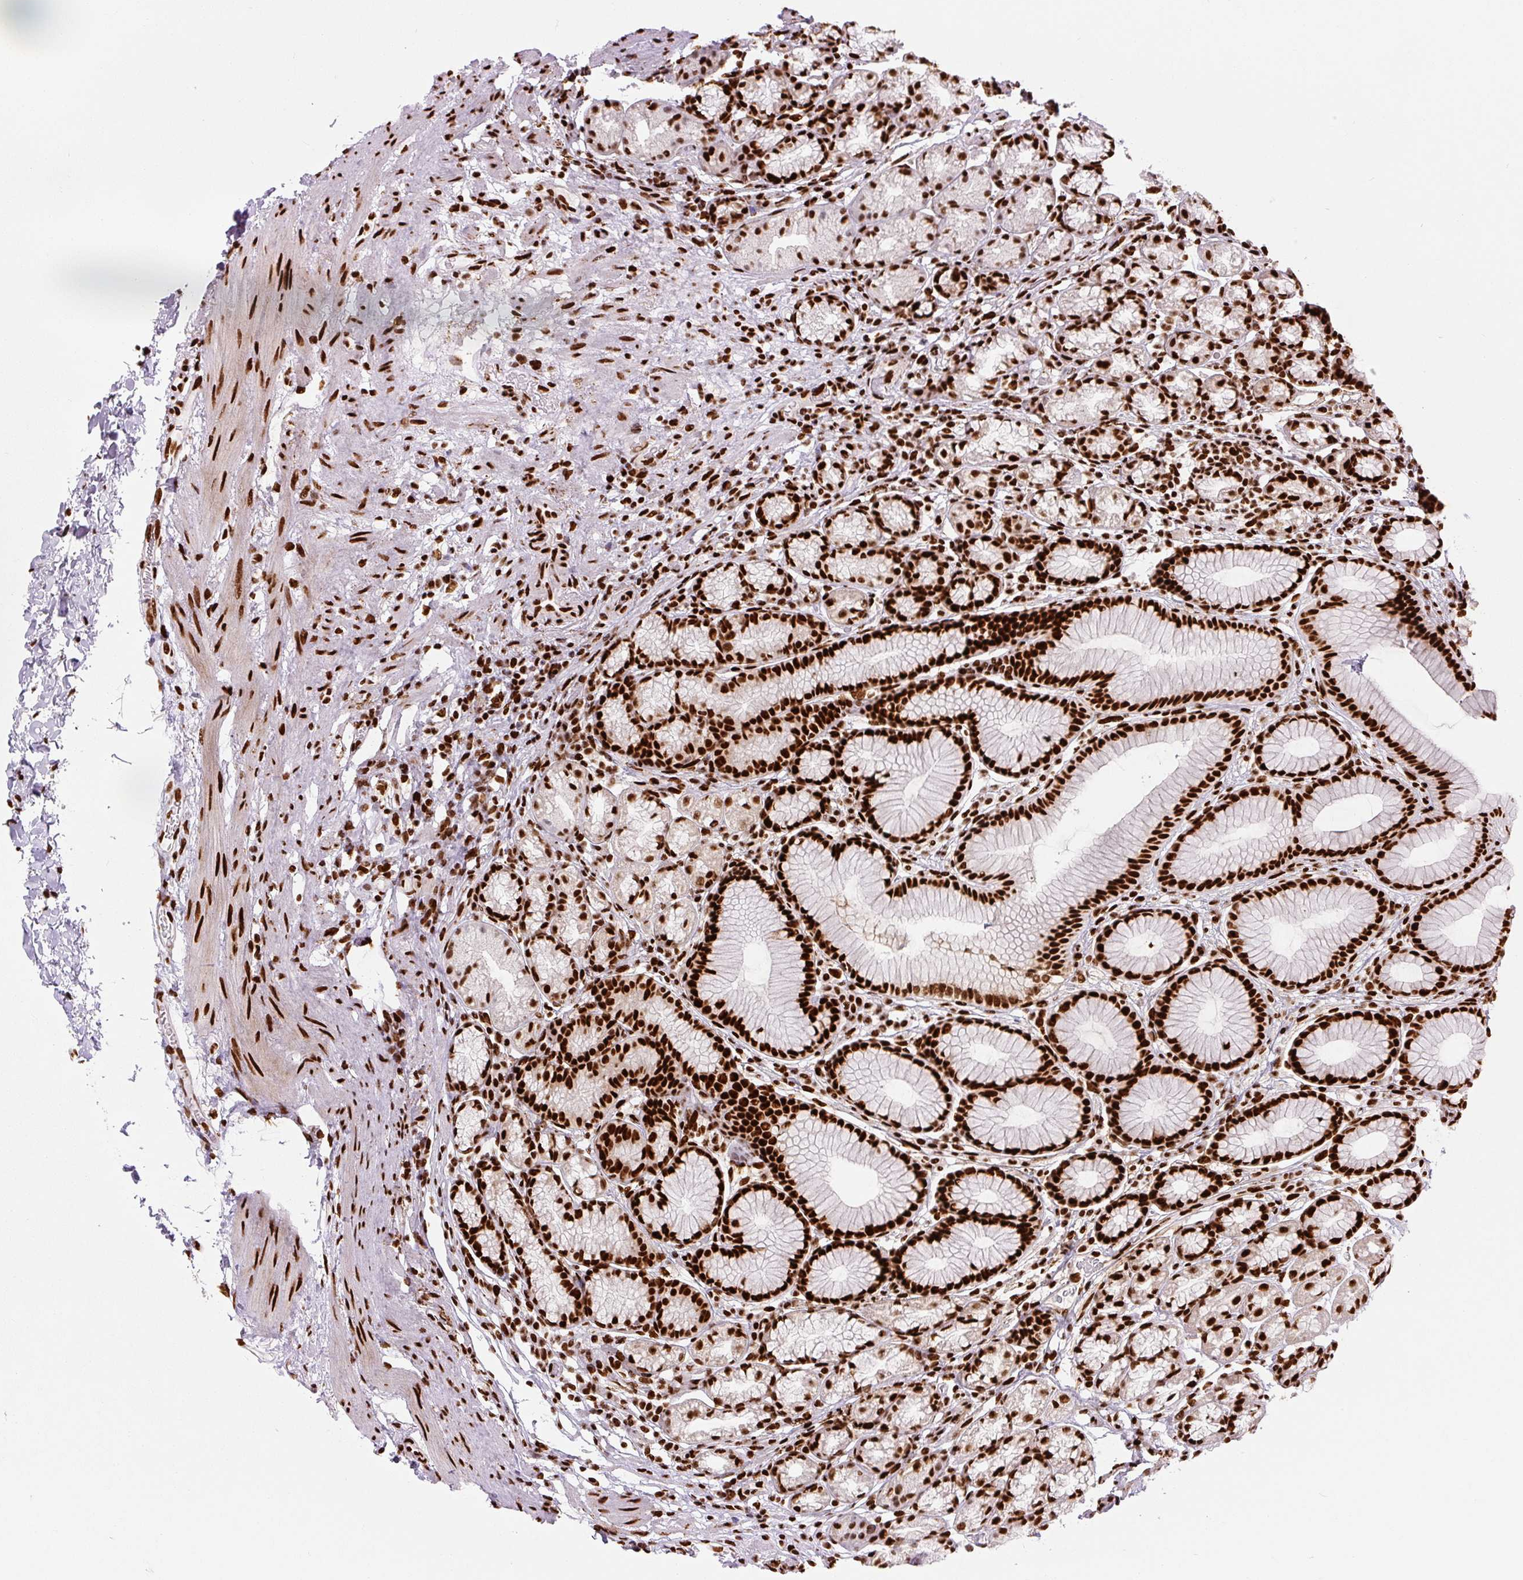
{"staining": {"intensity": "strong", "quantity": ">75%", "location": "nuclear"}, "tissue": "stomach", "cell_type": "Glandular cells", "image_type": "normal", "snomed": [{"axis": "morphology", "description": "Normal tissue, NOS"}, {"axis": "topography", "description": "Stomach, lower"}], "caption": "Glandular cells exhibit high levels of strong nuclear staining in about >75% of cells in unremarkable stomach. (DAB (3,3'-diaminobenzidine) = brown stain, brightfield microscopy at high magnification).", "gene": "FUS", "patient": {"sex": "male", "age": 67}}